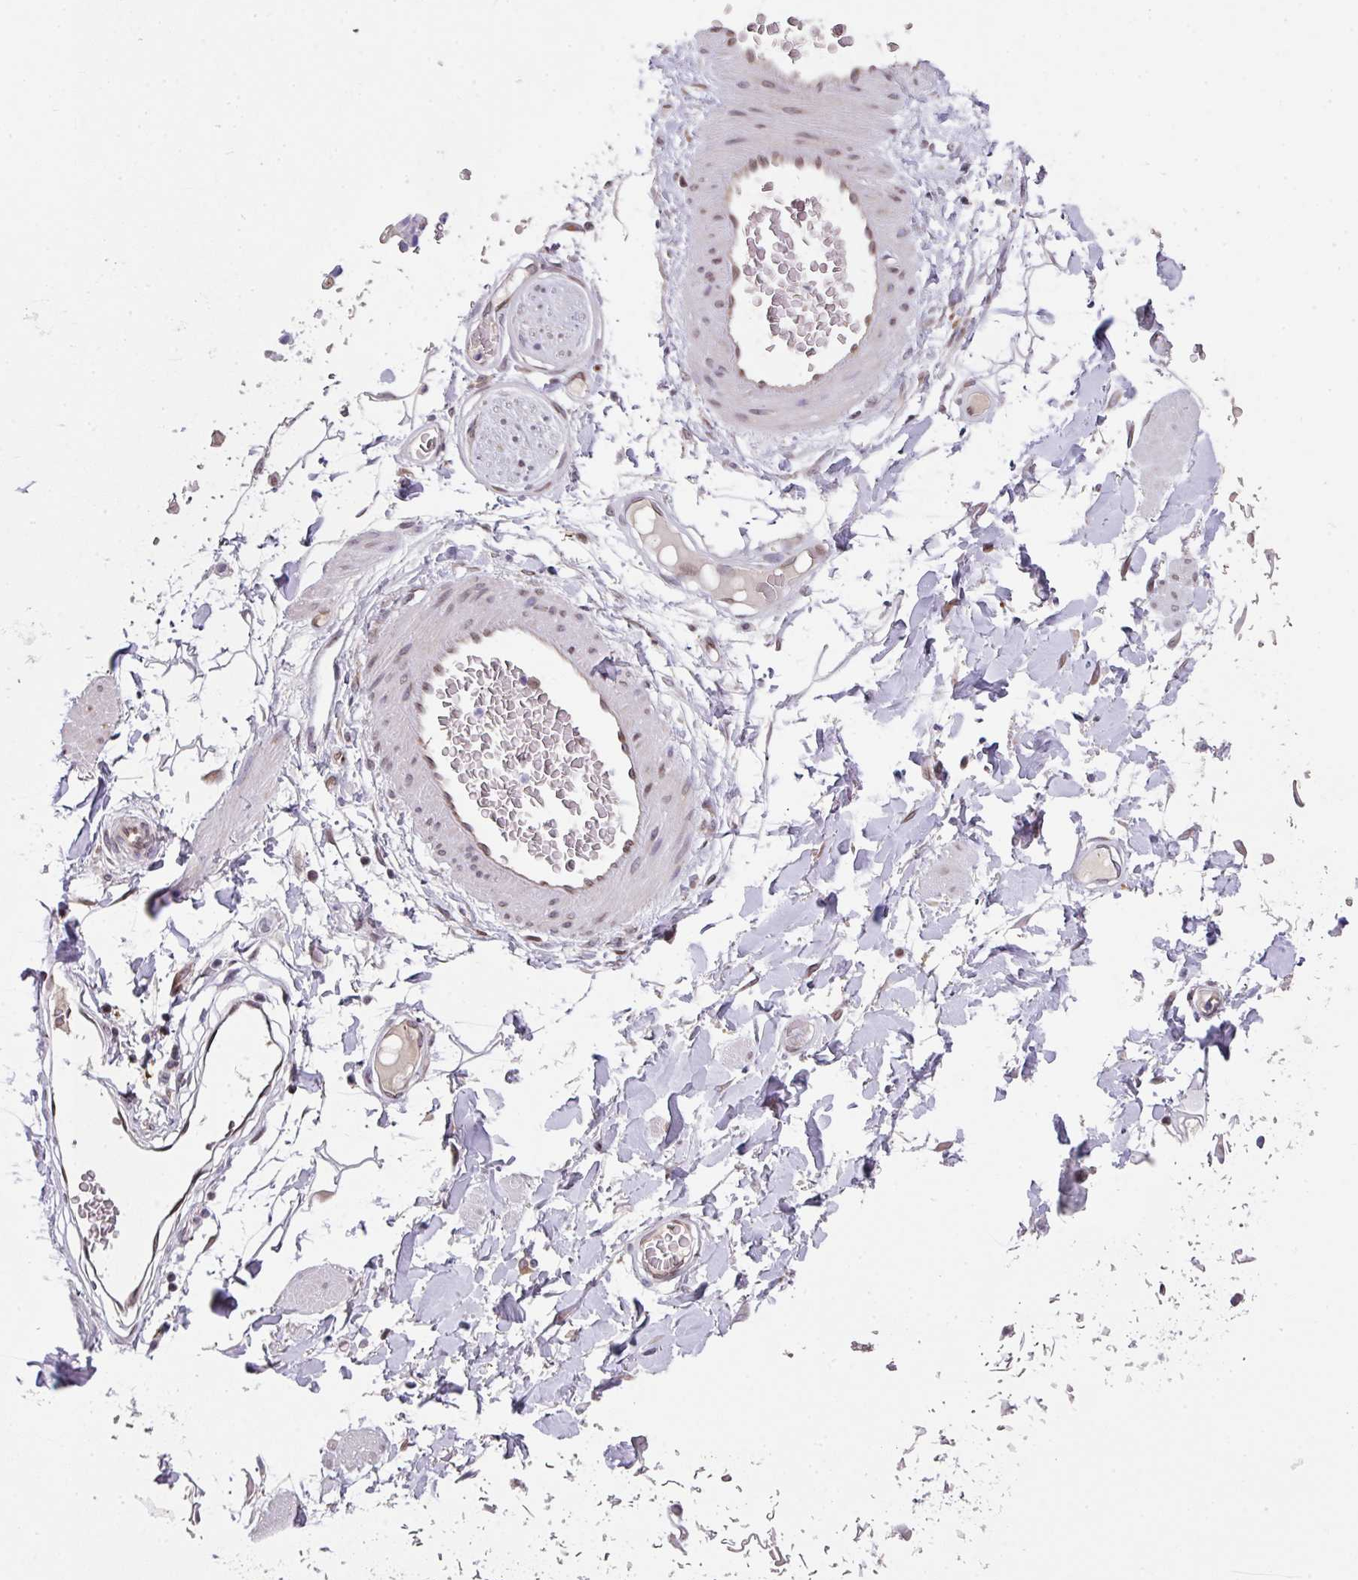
{"staining": {"intensity": "negative", "quantity": "none", "location": "none"}, "tissue": "adipose tissue", "cell_type": "Adipocytes", "image_type": "normal", "snomed": [{"axis": "morphology", "description": "Normal tissue, NOS"}, {"axis": "topography", "description": "Vulva"}, {"axis": "topography", "description": "Peripheral nerve tissue"}], "caption": "Image shows no significant protein expression in adipocytes of unremarkable adipose tissue.", "gene": "PLK1", "patient": {"sex": "female", "age": 68}}